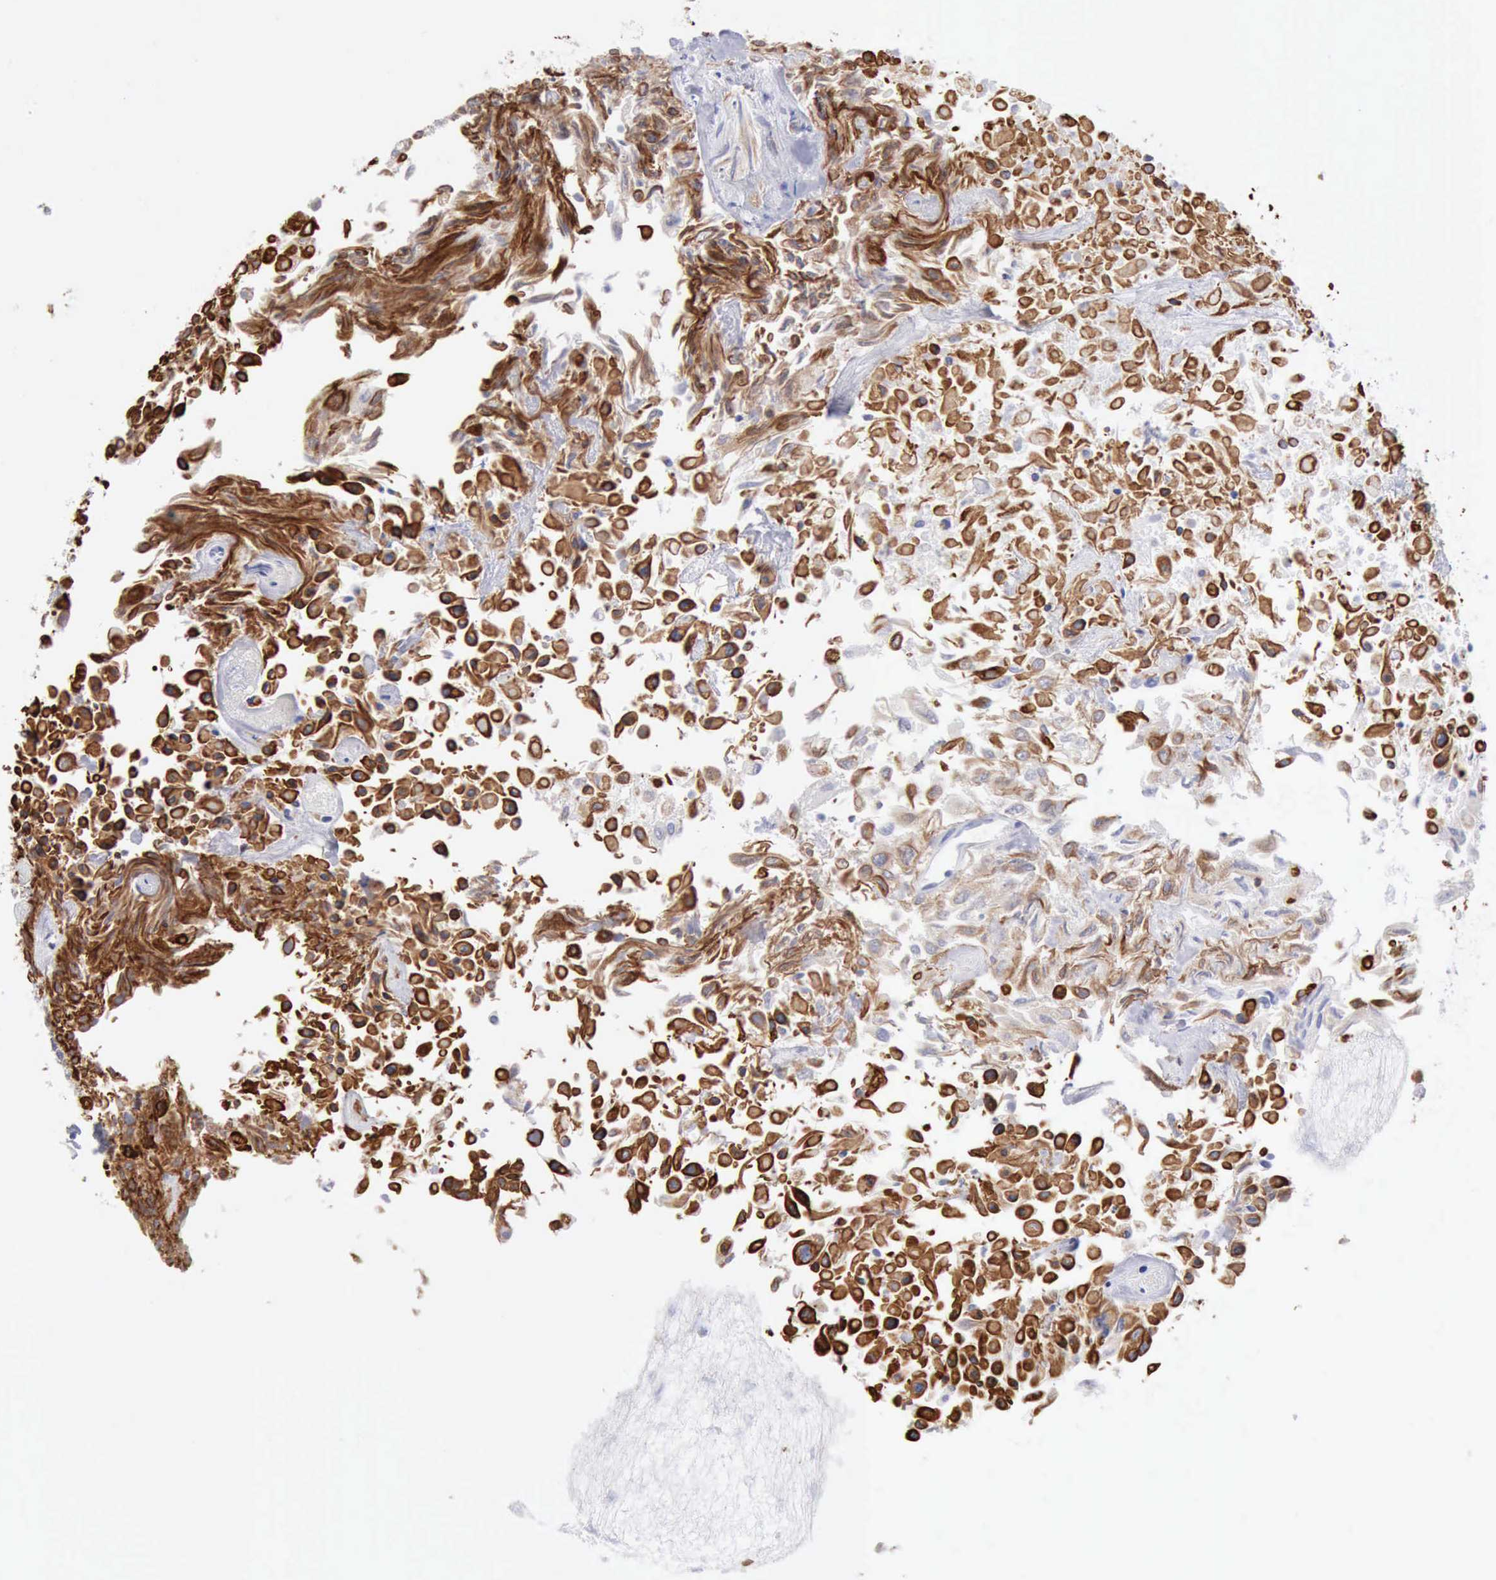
{"staining": {"intensity": "strong", "quantity": ">75%", "location": "cytoplasmic/membranous"}, "tissue": "urothelial cancer", "cell_type": "Tumor cells", "image_type": "cancer", "snomed": [{"axis": "morphology", "description": "Urothelial carcinoma, High grade"}, {"axis": "topography", "description": "Urinary bladder"}], "caption": "This micrograph displays urothelial cancer stained with immunohistochemistry (IHC) to label a protein in brown. The cytoplasmic/membranous of tumor cells show strong positivity for the protein. Nuclei are counter-stained blue.", "gene": "KRT5", "patient": {"sex": "male", "age": 56}}